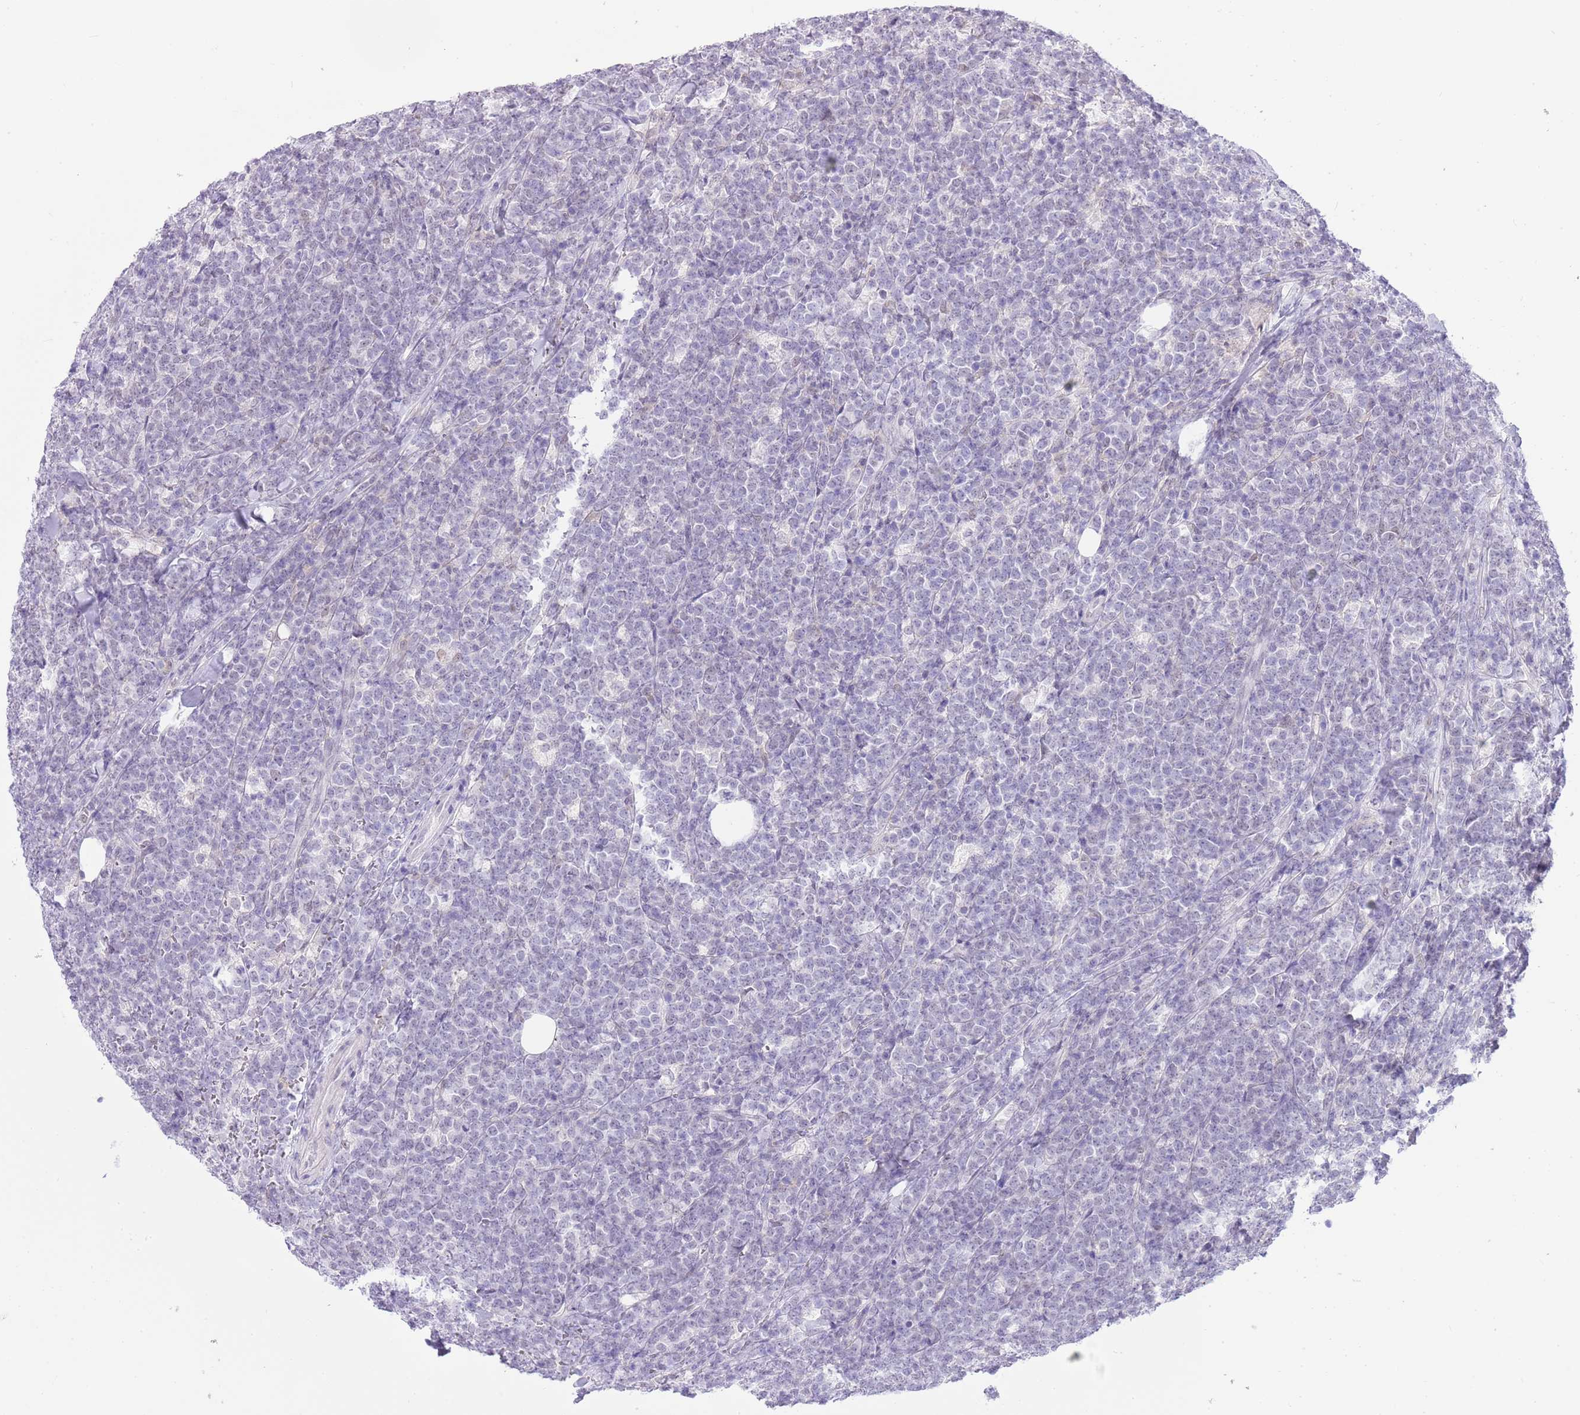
{"staining": {"intensity": "negative", "quantity": "none", "location": "none"}, "tissue": "lymphoma", "cell_type": "Tumor cells", "image_type": "cancer", "snomed": [{"axis": "morphology", "description": "Malignant lymphoma, non-Hodgkin's type, High grade"}, {"axis": "topography", "description": "Small intestine"}], "caption": "High magnification brightfield microscopy of lymphoma stained with DAB (3,3'-diaminobenzidine) (brown) and counterstained with hematoxylin (blue): tumor cells show no significant staining.", "gene": "PPP1R17", "patient": {"sex": "male", "age": 8}}